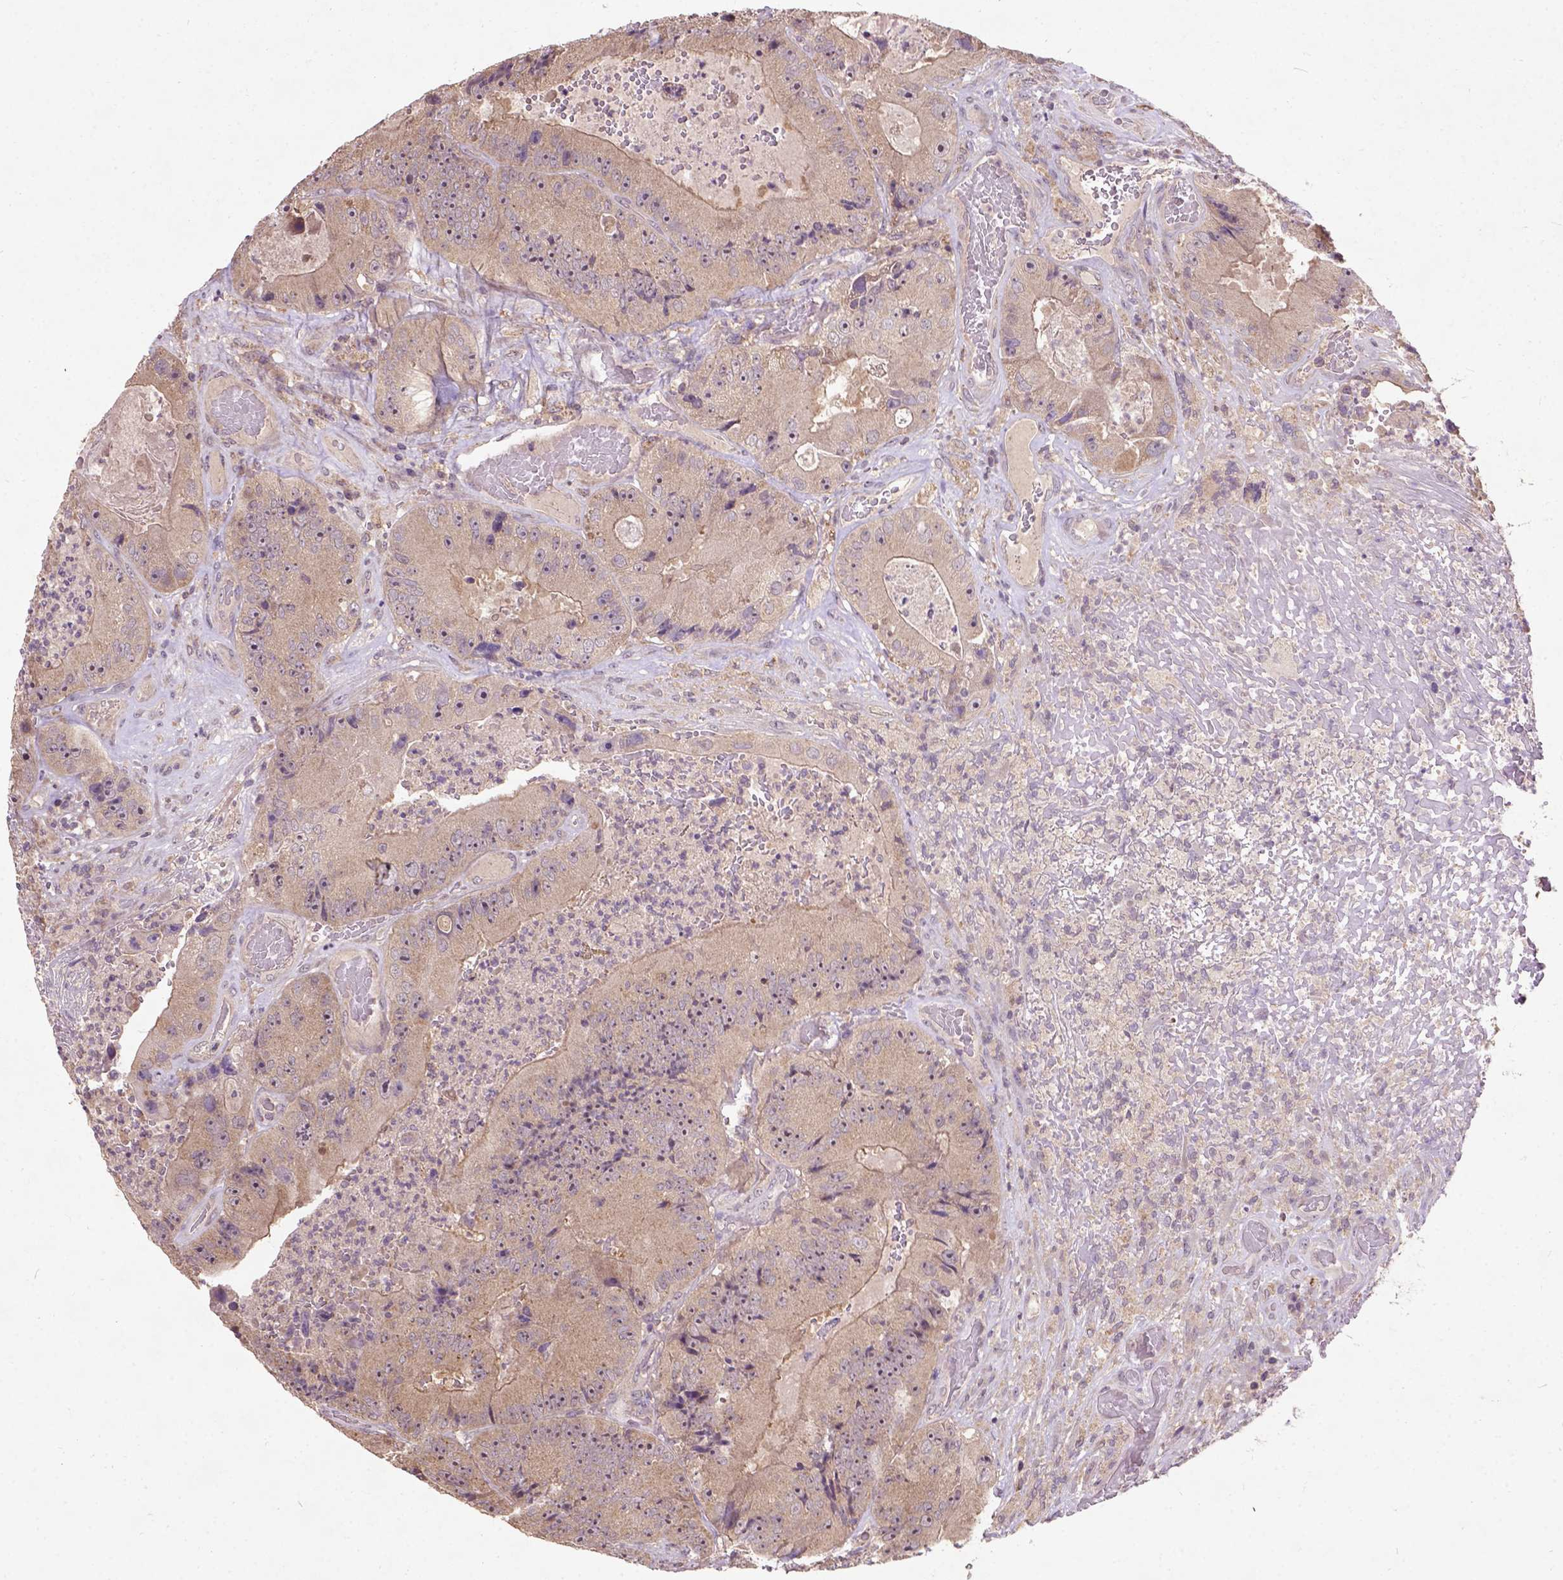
{"staining": {"intensity": "moderate", "quantity": "25%-75%", "location": "cytoplasmic/membranous"}, "tissue": "colorectal cancer", "cell_type": "Tumor cells", "image_type": "cancer", "snomed": [{"axis": "morphology", "description": "Adenocarcinoma, NOS"}, {"axis": "topography", "description": "Colon"}], "caption": "A high-resolution photomicrograph shows immunohistochemistry staining of colorectal cancer (adenocarcinoma), which reveals moderate cytoplasmic/membranous expression in approximately 25%-75% of tumor cells.", "gene": "KBTBD8", "patient": {"sex": "female", "age": 86}}